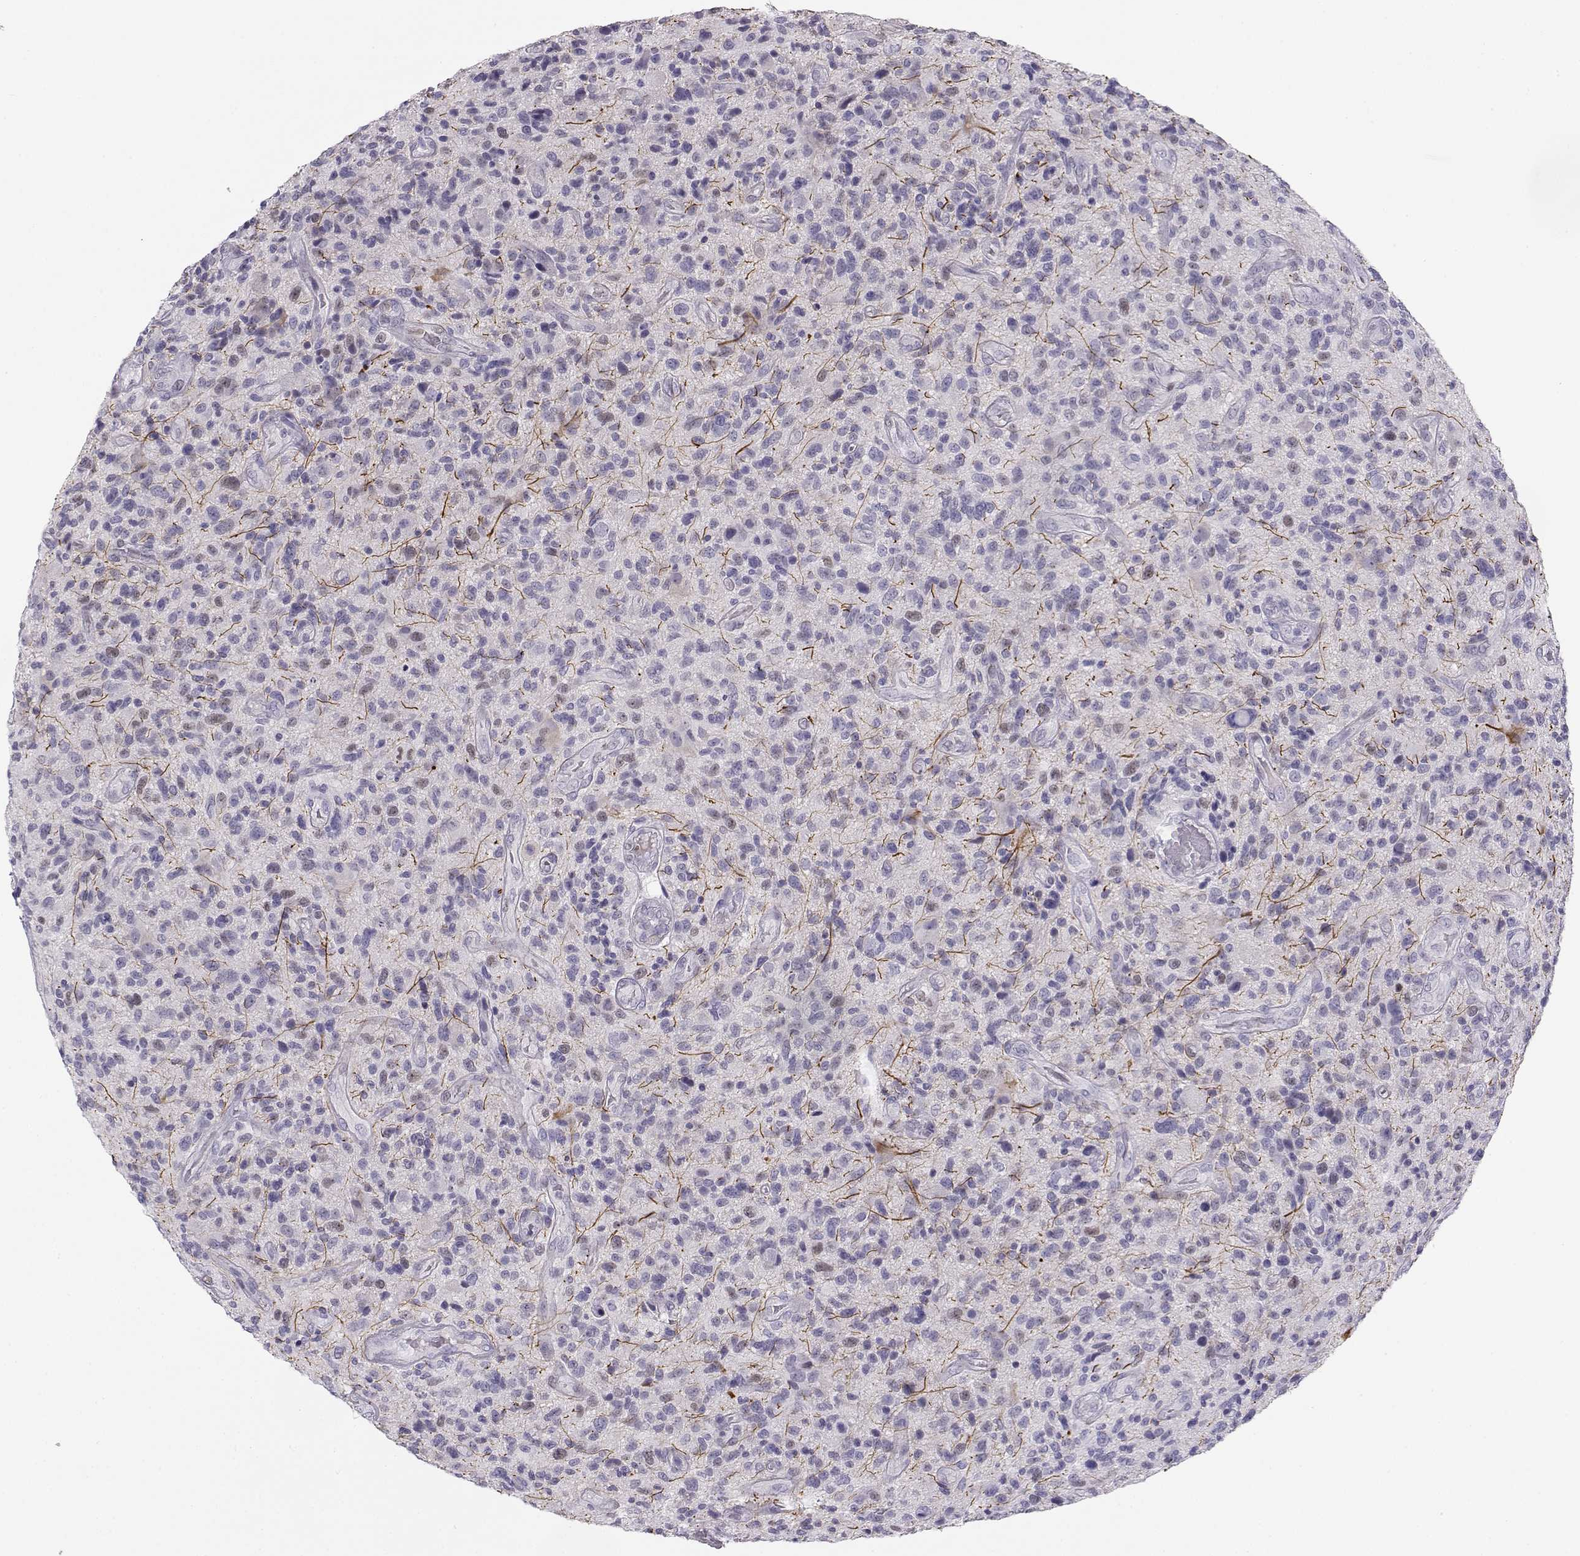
{"staining": {"intensity": "negative", "quantity": "none", "location": "none"}, "tissue": "glioma", "cell_type": "Tumor cells", "image_type": "cancer", "snomed": [{"axis": "morphology", "description": "Glioma, malignant, High grade"}, {"axis": "topography", "description": "Brain"}], "caption": "Histopathology image shows no significant protein positivity in tumor cells of glioma. The staining was performed using DAB (3,3'-diaminobenzidine) to visualize the protein expression in brown, while the nuclei were stained in blue with hematoxylin (Magnification: 20x).", "gene": "OPN5", "patient": {"sex": "male", "age": 47}}